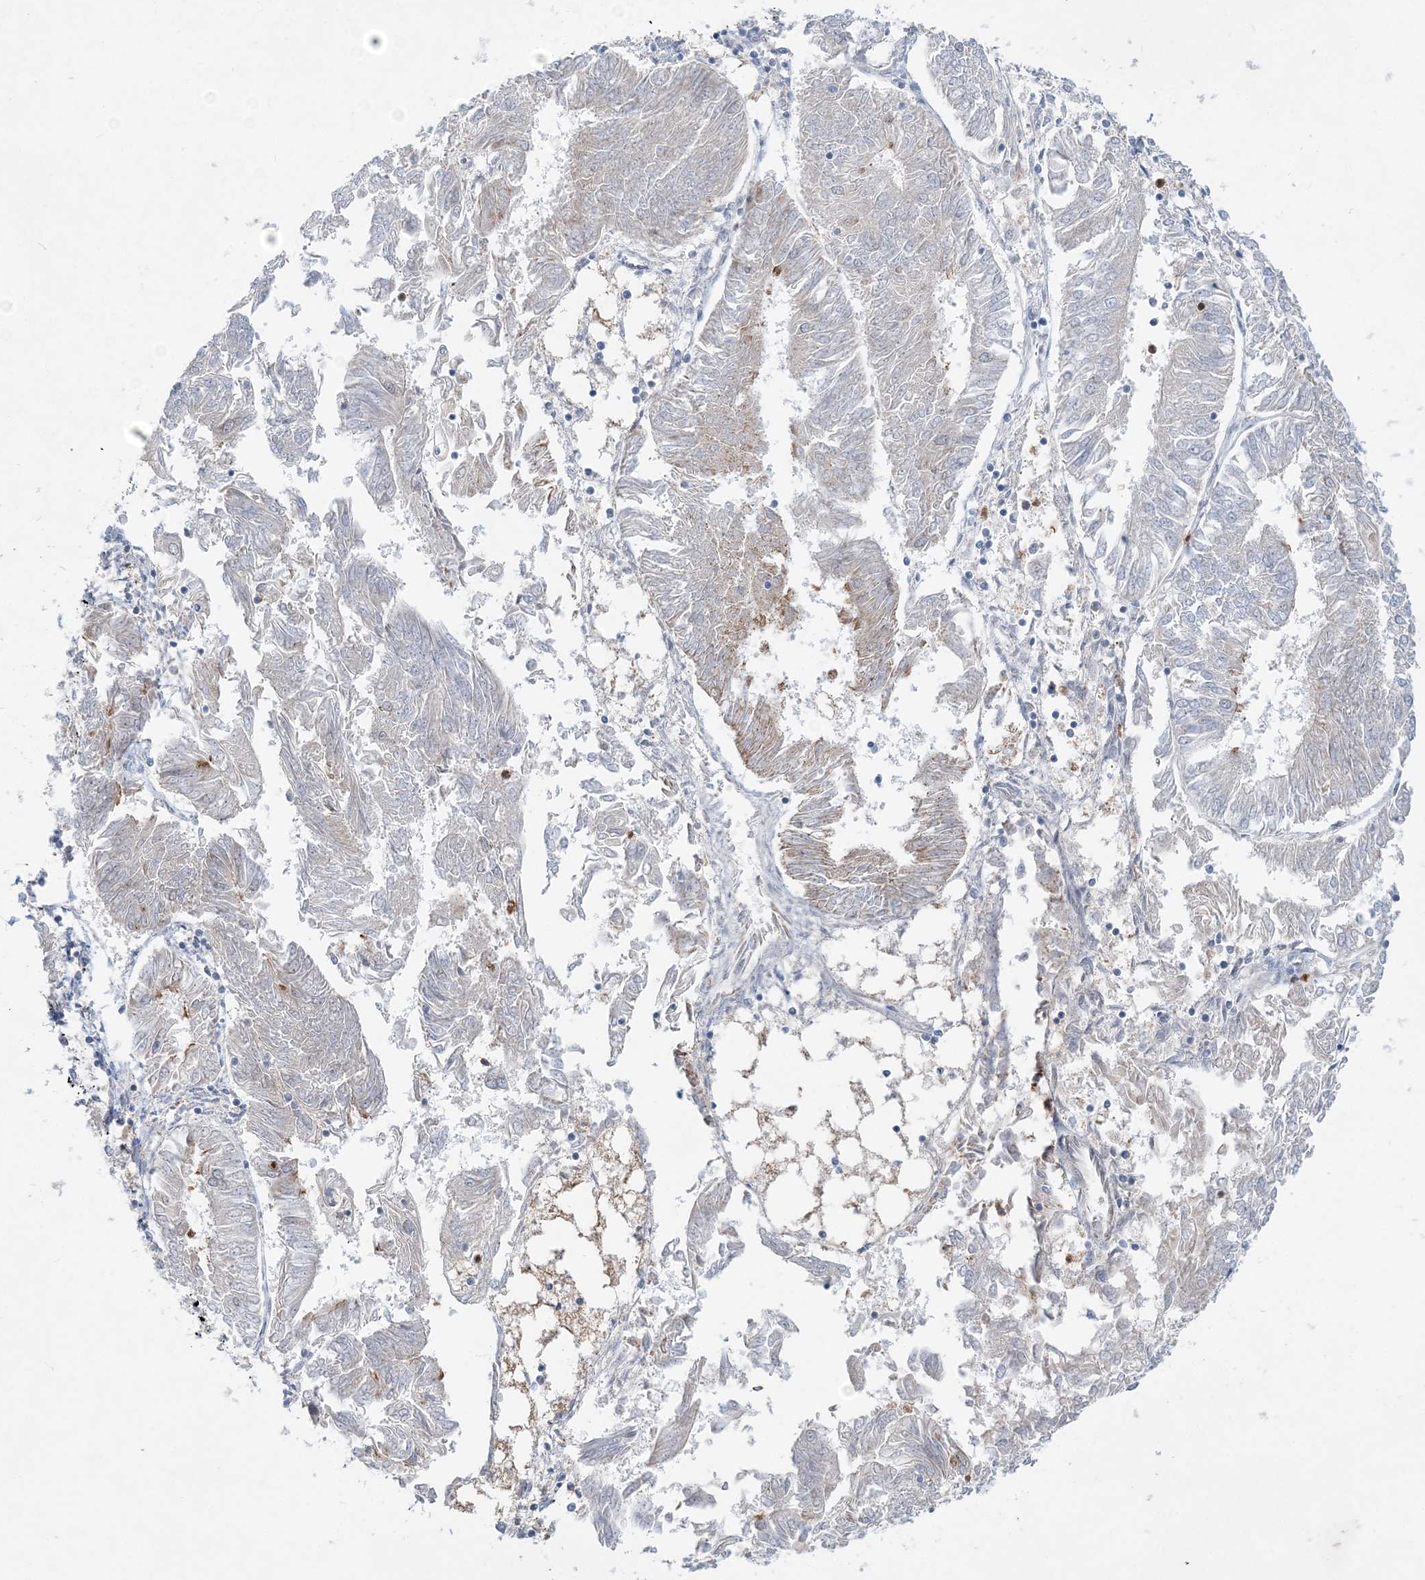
{"staining": {"intensity": "negative", "quantity": "none", "location": "none"}, "tissue": "endometrial cancer", "cell_type": "Tumor cells", "image_type": "cancer", "snomed": [{"axis": "morphology", "description": "Adenocarcinoma, NOS"}, {"axis": "topography", "description": "Endometrium"}], "caption": "There is no significant positivity in tumor cells of adenocarcinoma (endometrial). Brightfield microscopy of immunohistochemistry stained with DAB (brown) and hematoxylin (blue), captured at high magnification.", "gene": "DNAH5", "patient": {"sex": "female", "age": 58}}